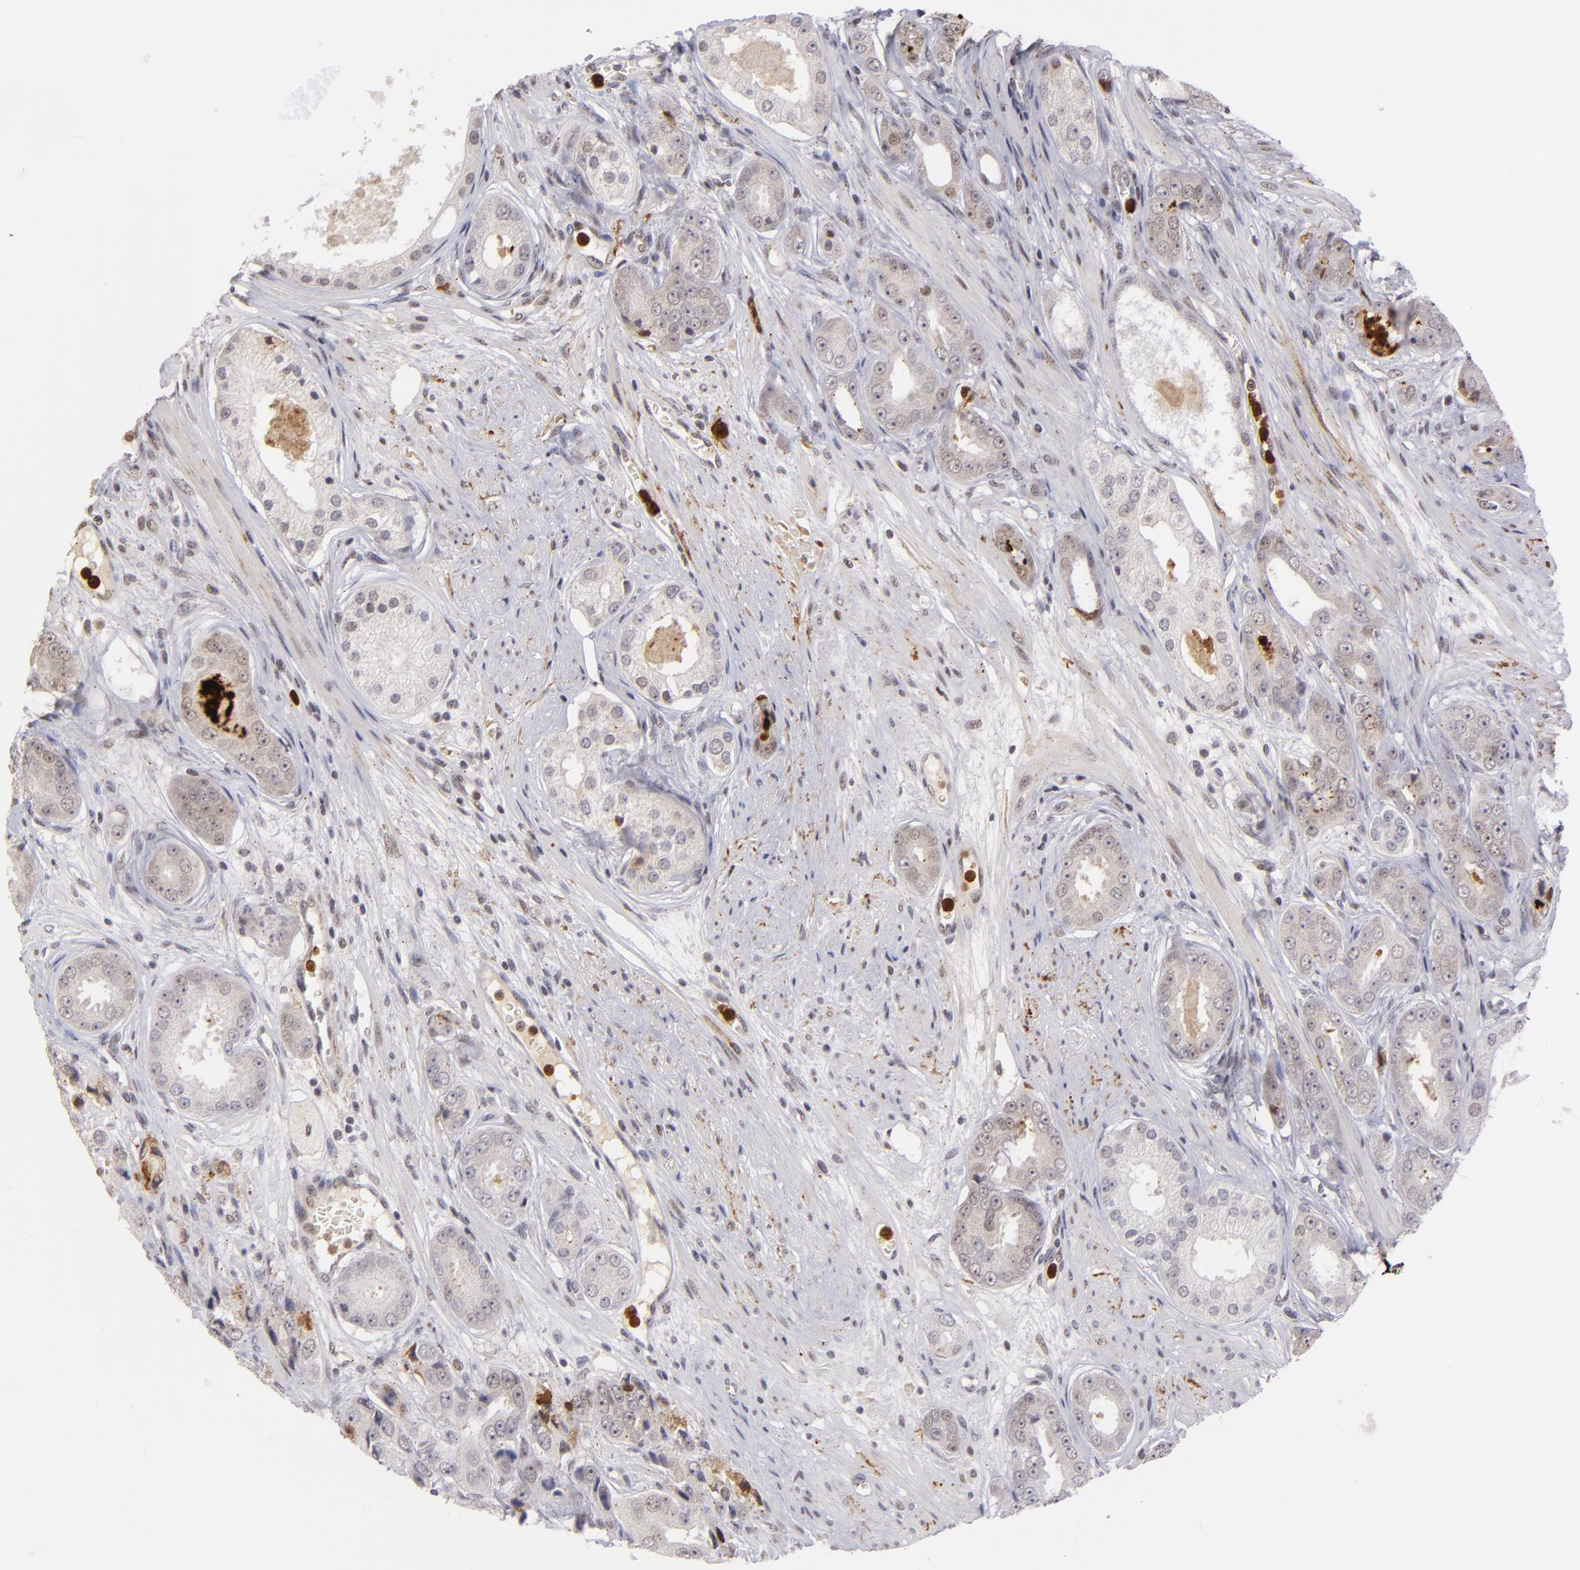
{"staining": {"intensity": "negative", "quantity": "none", "location": "none"}, "tissue": "prostate cancer", "cell_type": "Tumor cells", "image_type": "cancer", "snomed": [{"axis": "morphology", "description": "Adenocarcinoma, Medium grade"}, {"axis": "topography", "description": "Prostate"}], "caption": "High power microscopy image of an IHC photomicrograph of prostate cancer (medium-grade adenocarcinoma), revealing no significant expression in tumor cells.", "gene": "RXRG", "patient": {"sex": "male", "age": 53}}